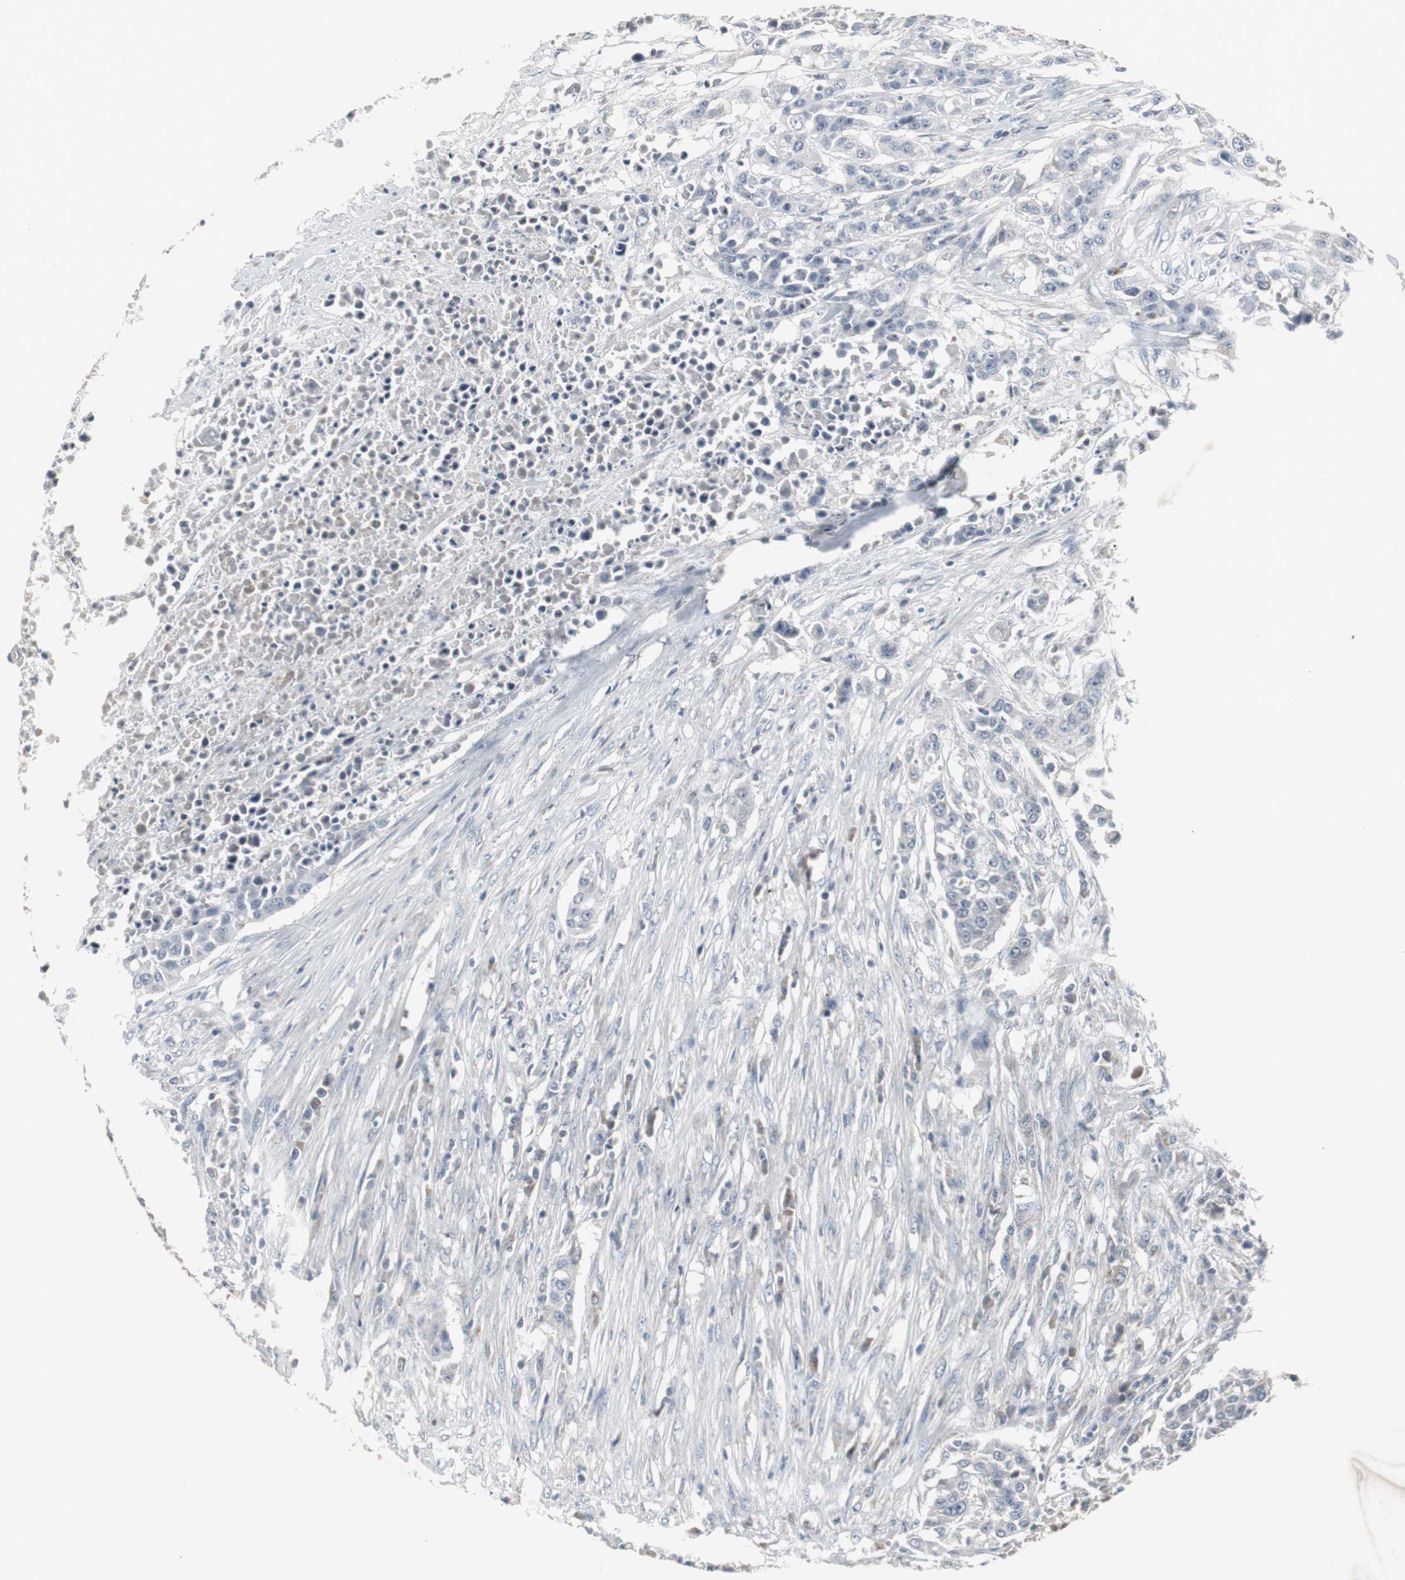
{"staining": {"intensity": "negative", "quantity": "none", "location": "none"}, "tissue": "urothelial cancer", "cell_type": "Tumor cells", "image_type": "cancer", "snomed": [{"axis": "morphology", "description": "Urothelial carcinoma, High grade"}, {"axis": "topography", "description": "Urinary bladder"}], "caption": "Image shows no protein positivity in tumor cells of urothelial cancer tissue.", "gene": "ACAA1", "patient": {"sex": "male", "age": 74}}